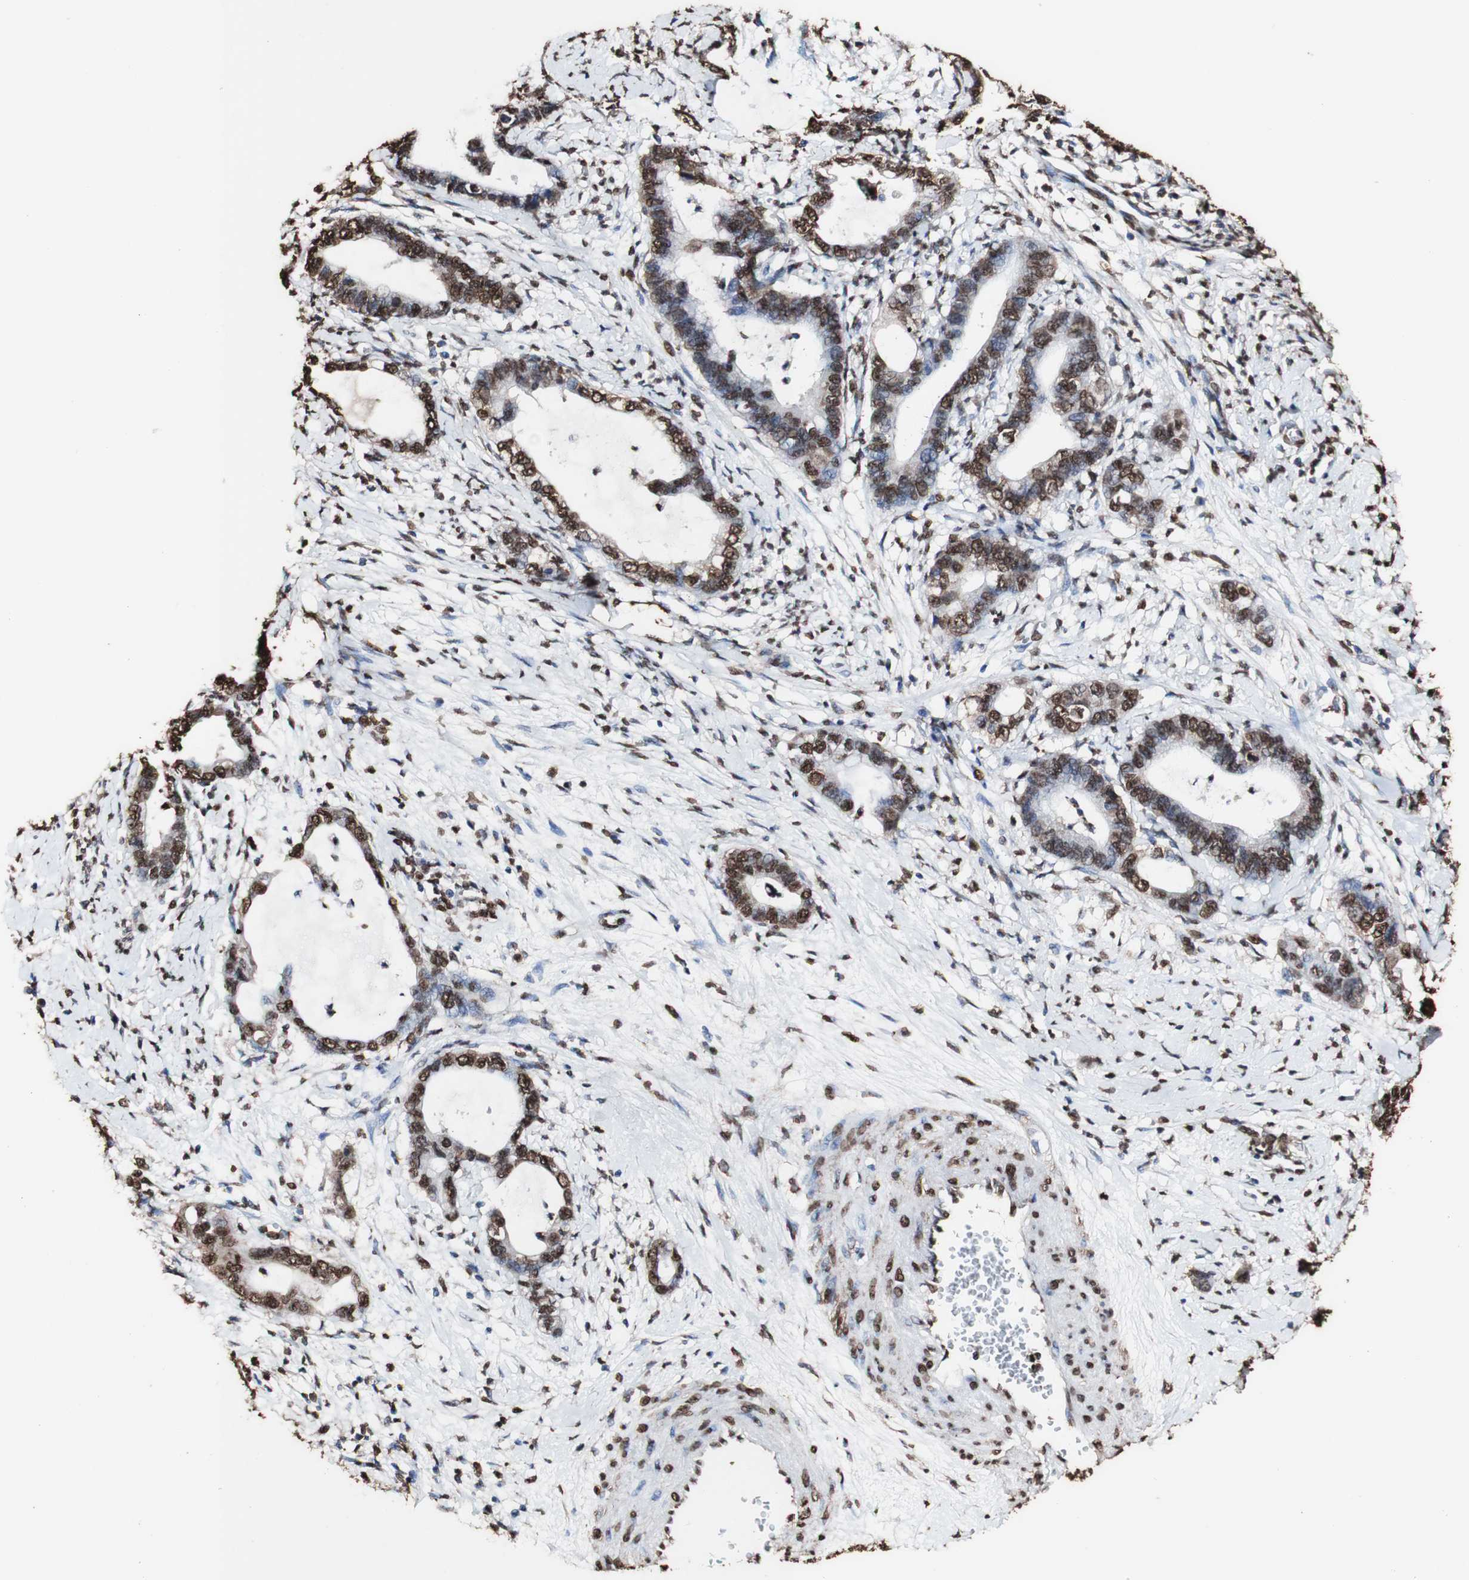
{"staining": {"intensity": "strong", "quantity": "25%-75%", "location": "cytoplasmic/membranous,nuclear"}, "tissue": "cervical cancer", "cell_type": "Tumor cells", "image_type": "cancer", "snomed": [{"axis": "morphology", "description": "Adenocarcinoma, NOS"}, {"axis": "topography", "description": "Cervix"}], "caption": "Immunohistochemistry (IHC) of human cervical cancer displays high levels of strong cytoplasmic/membranous and nuclear staining in approximately 25%-75% of tumor cells.", "gene": "PIDD1", "patient": {"sex": "female", "age": 44}}